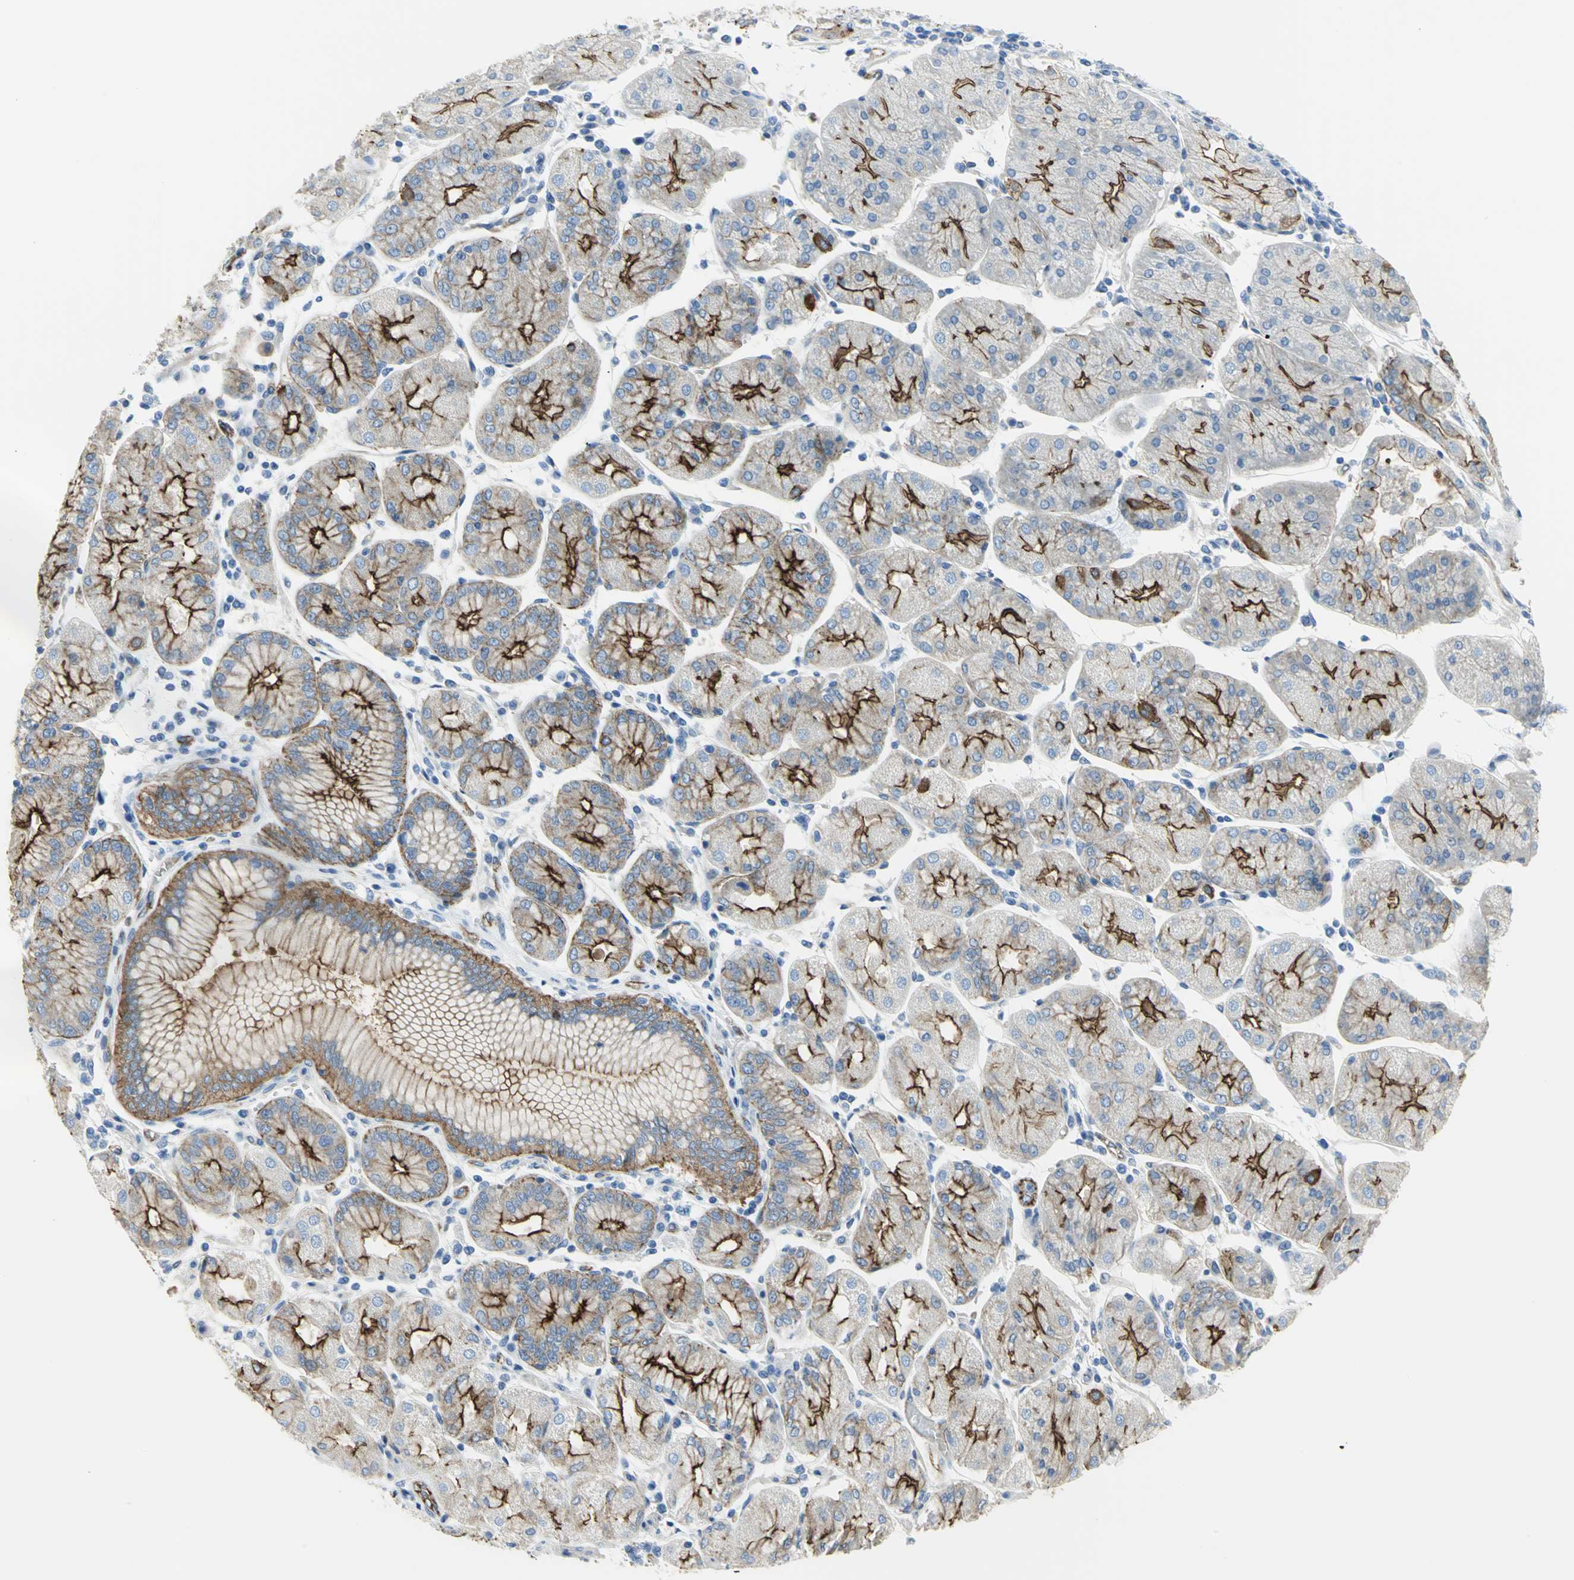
{"staining": {"intensity": "strong", "quantity": ">75%", "location": "cytoplasmic/membranous"}, "tissue": "stomach cancer", "cell_type": "Tumor cells", "image_type": "cancer", "snomed": [{"axis": "morphology", "description": "Normal tissue, NOS"}, {"axis": "morphology", "description": "Adenocarcinoma, NOS"}, {"axis": "topography", "description": "Stomach, upper"}, {"axis": "topography", "description": "Stomach"}], "caption": "Stomach cancer stained with a brown dye exhibits strong cytoplasmic/membranous positive staining in approximately >75% of tumor cells.", "gene": "FLNB", "patient": {"sex": "male", "age": 59}}